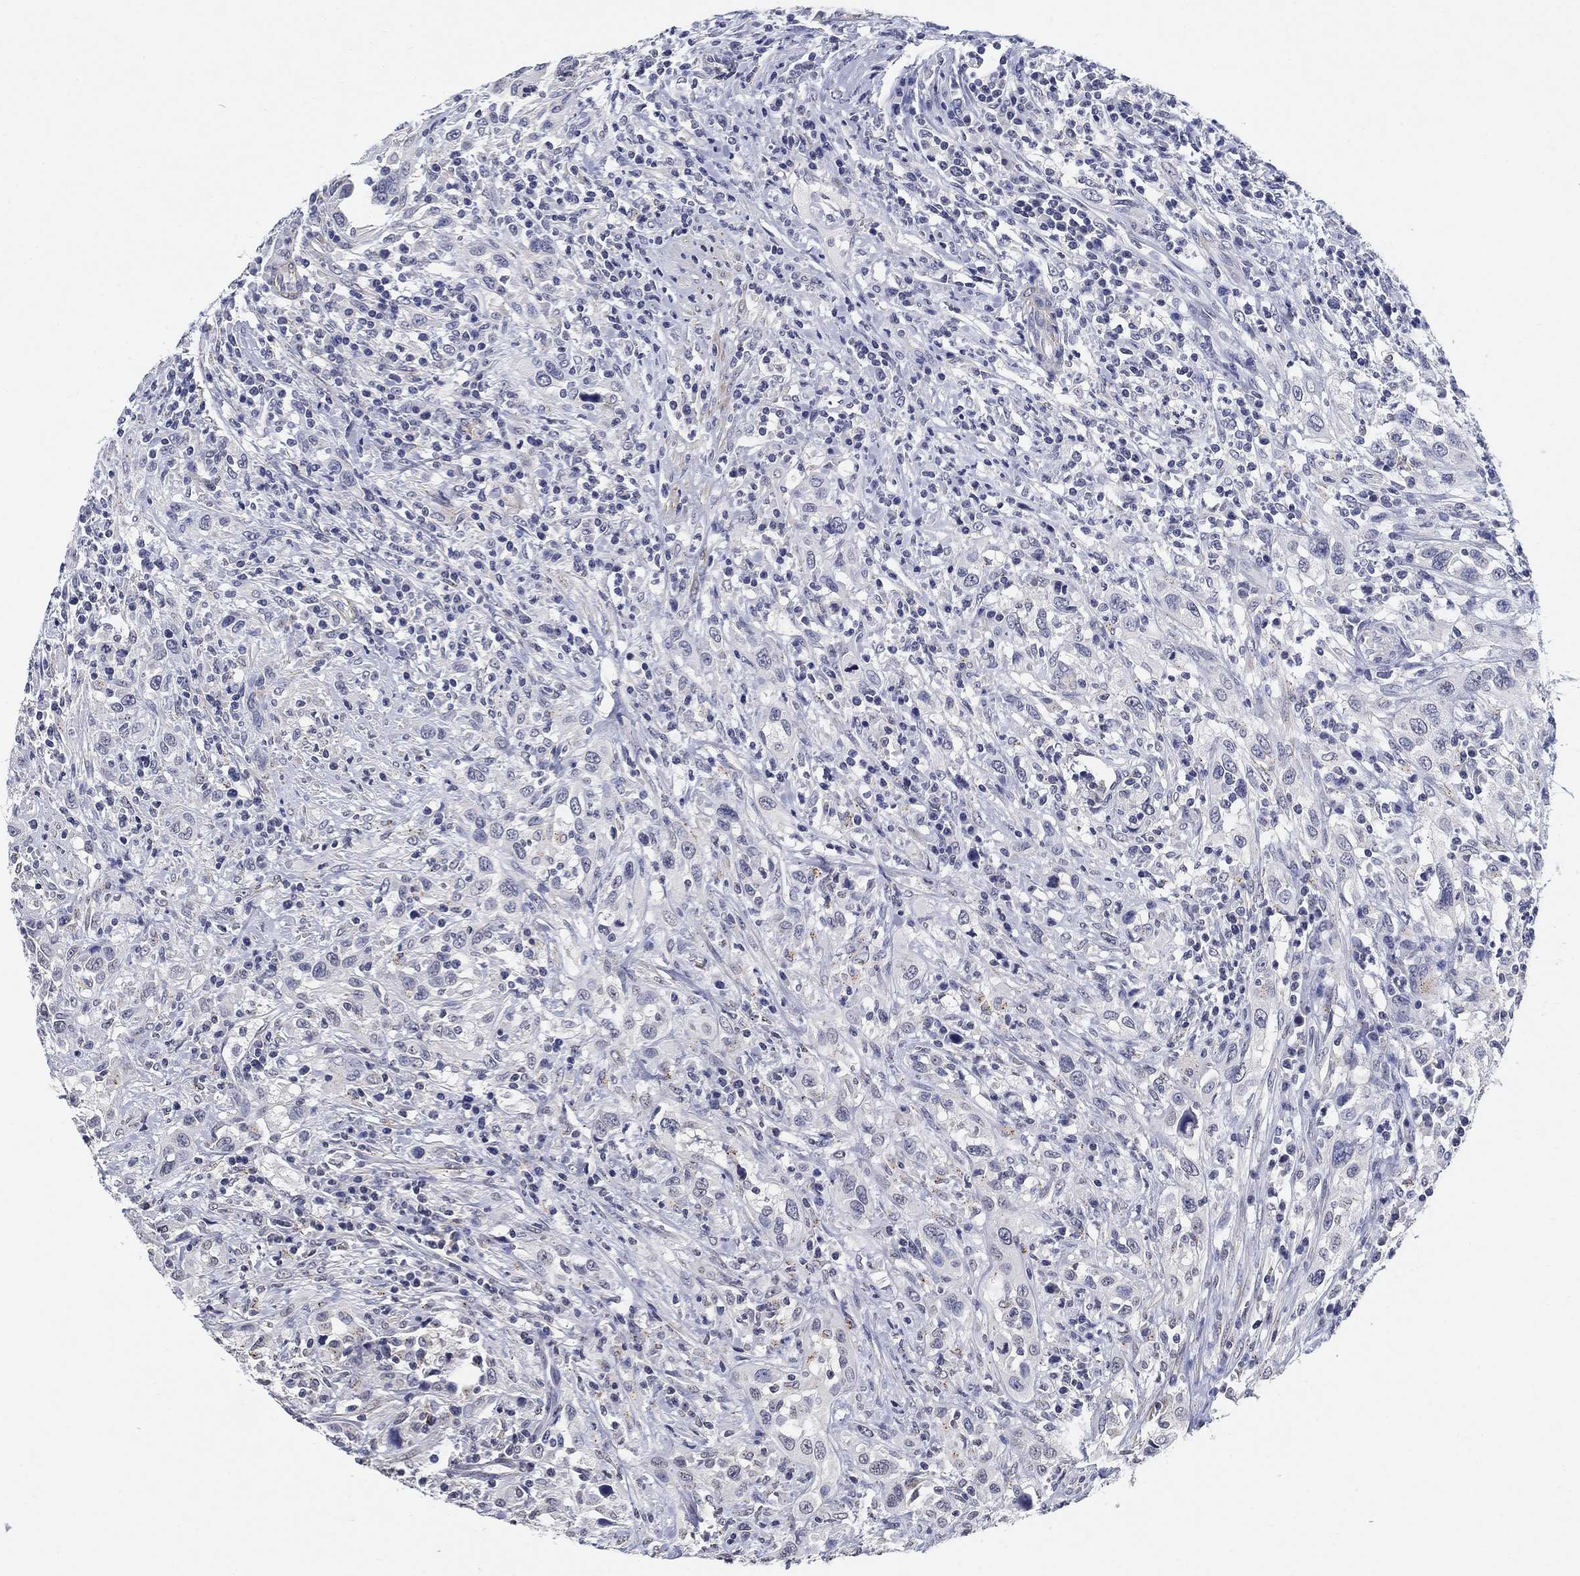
{"staining": {"intensity": "negative", "quantity": "none", "location": "none"}, "tissue": "urothelial cancer", "cell_type": "Tumor cells", "image_type": "cancer", "snomed": [{"axis": "morphology", "description": "Urothelial carcinoma, NOS"}, {"axis": "morphology", "description": "Urothelial carcinoma, High grade"}, {"axis": "topography", "description": "Urinary bladder"}], "caption": "IHC of human urothelial carcinoma (high-grade) reveals no expression in tumor cells.", "gene": "OTUB2", "patient": {"sex": "female", "age": 64}}